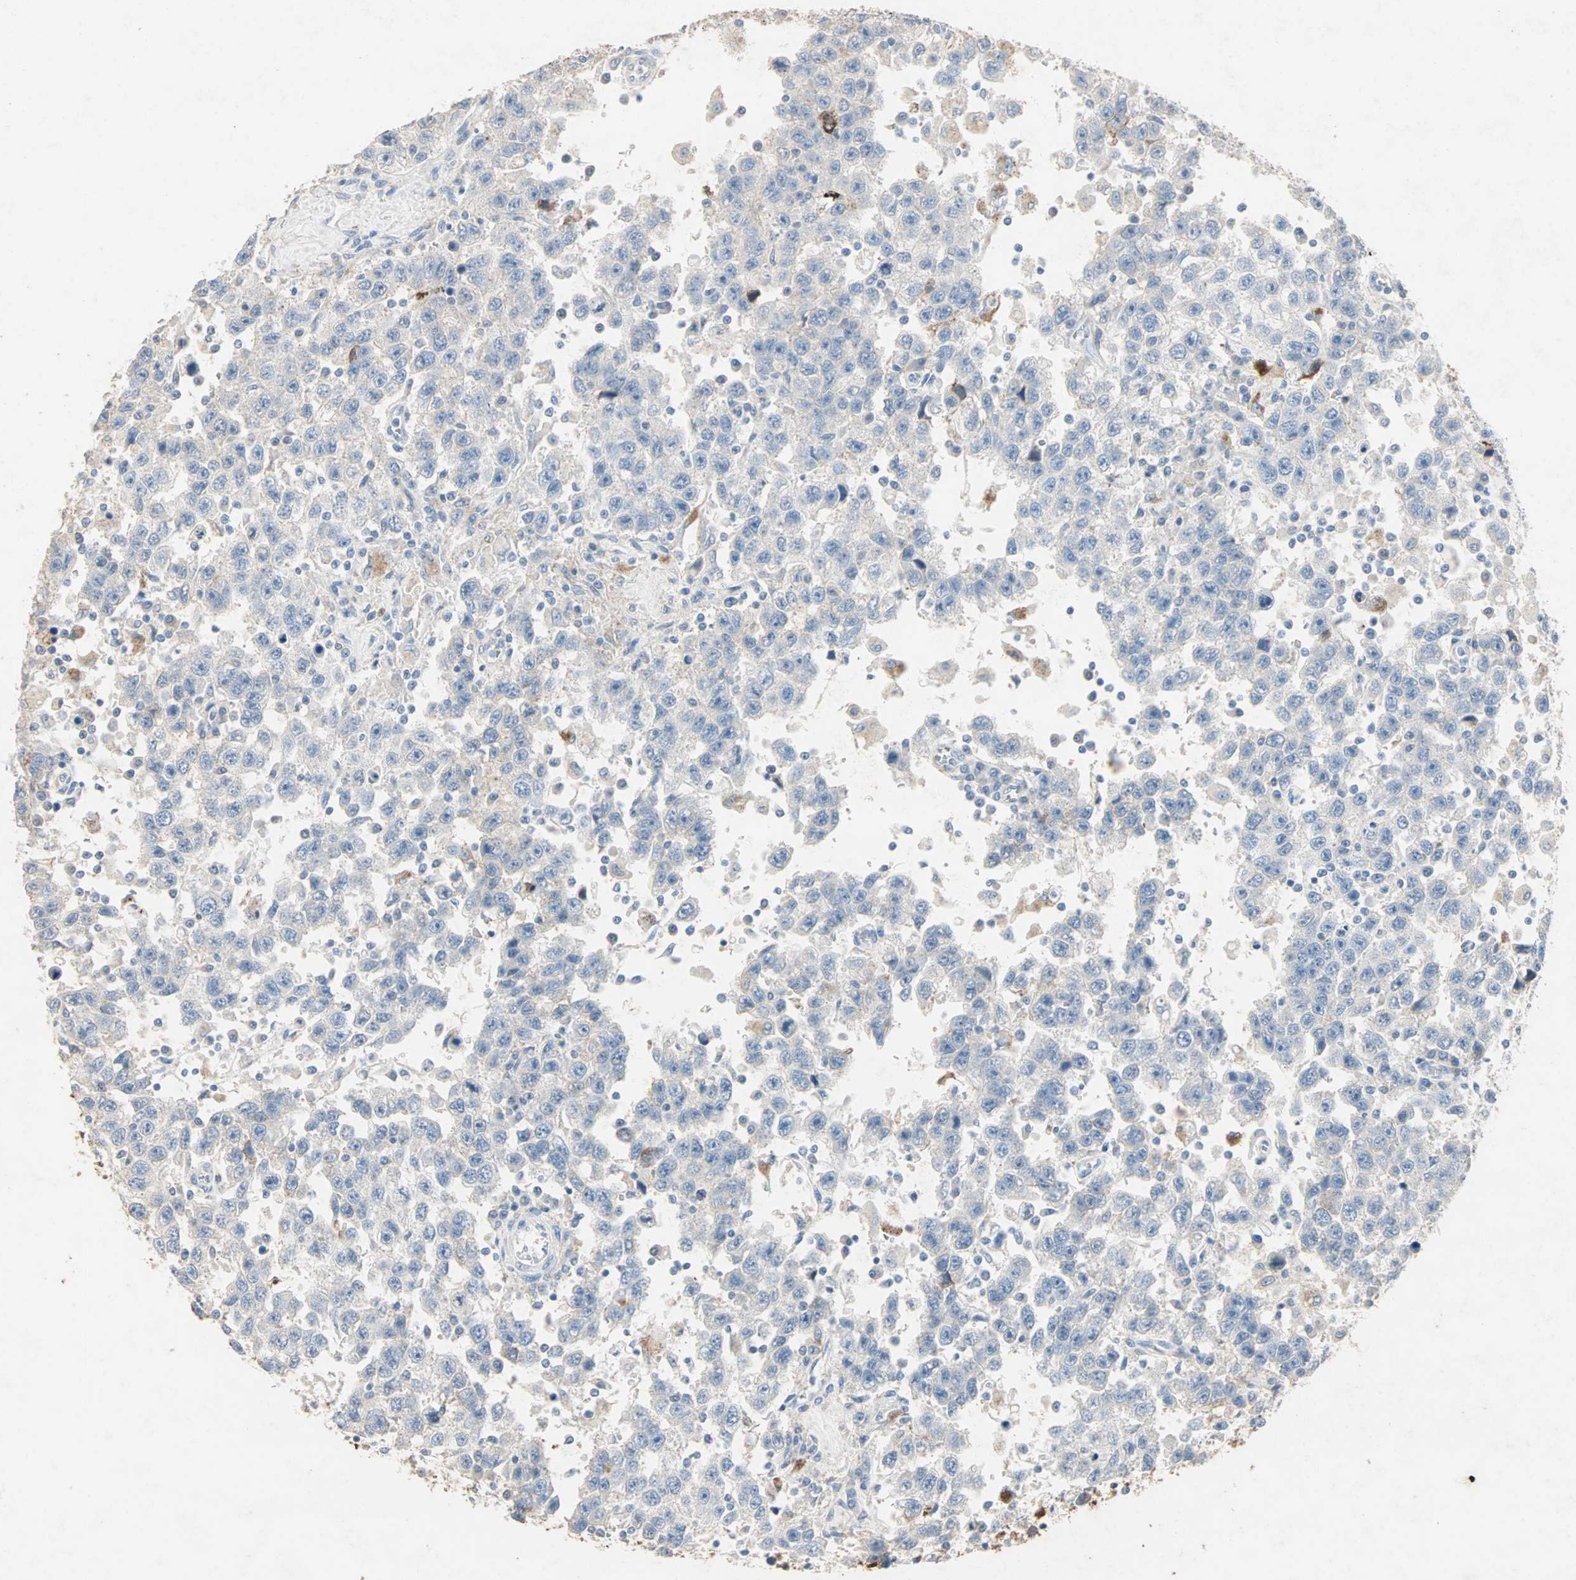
{"staining": {"intensity": "negative", "quantity": "none", "location": "none"}, "tissue": "testis cancer", "cell_type": "Tumor cells", "image_type": "cancer", "snomed": [{"axis": "morphology", "description": "Seminoma, NOS"}, {"axis": "topography", "description": "Testis"}], "caption": "There is no significant positivity in tumor cells of testis cancer (seminoma).", "gene": "CEACAM6", "patient": {"sex": "male", "age": 41}}